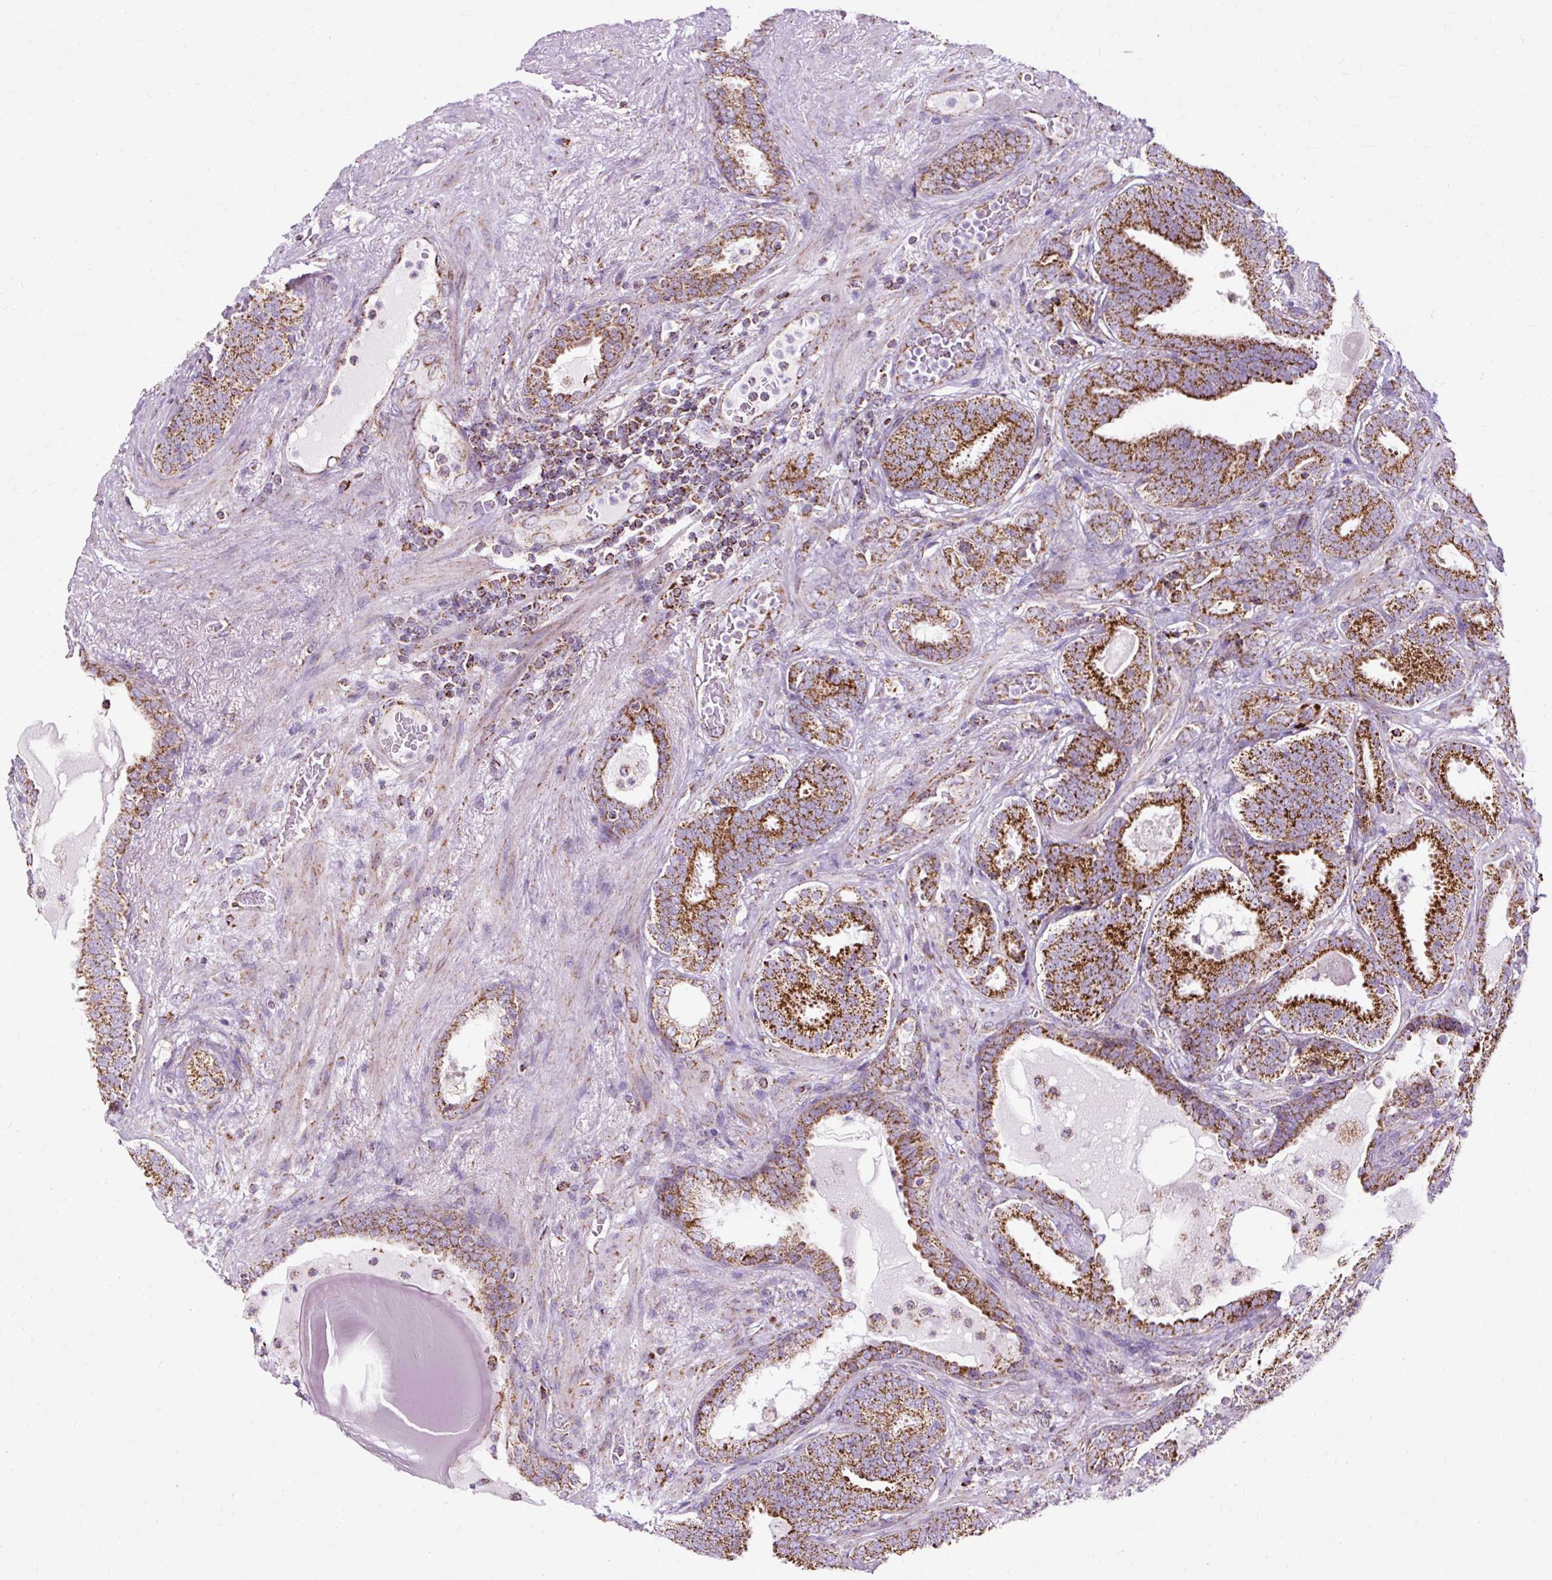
{"staining": {"intensity": "strong", "quantity": ">75%", "location": "cytoplasmic/membranous"}, "tissue": "prostate cancer", "cell_type": "Tumor cells", "image_type": "cancer", "snomed": [{"axis": "morphology", "description": "Adenocarcinoma, High grade"}, {"axis": "topography", "description": "Prostate"}], "caption": "The micrograph exhibits staining of high-grade adenocarcinoma (prostate), revealing strong cytoplasmic/membranous protein staining (brown color) within tumor cells. The staining was performed using DAB (3,3'-diaminobenzidine), with brown indicating positive protein expression. Nuclei are stained blue with hematoxylin.", "gene": "DLAT", "patient": {"sex": "male", "age": 65}}